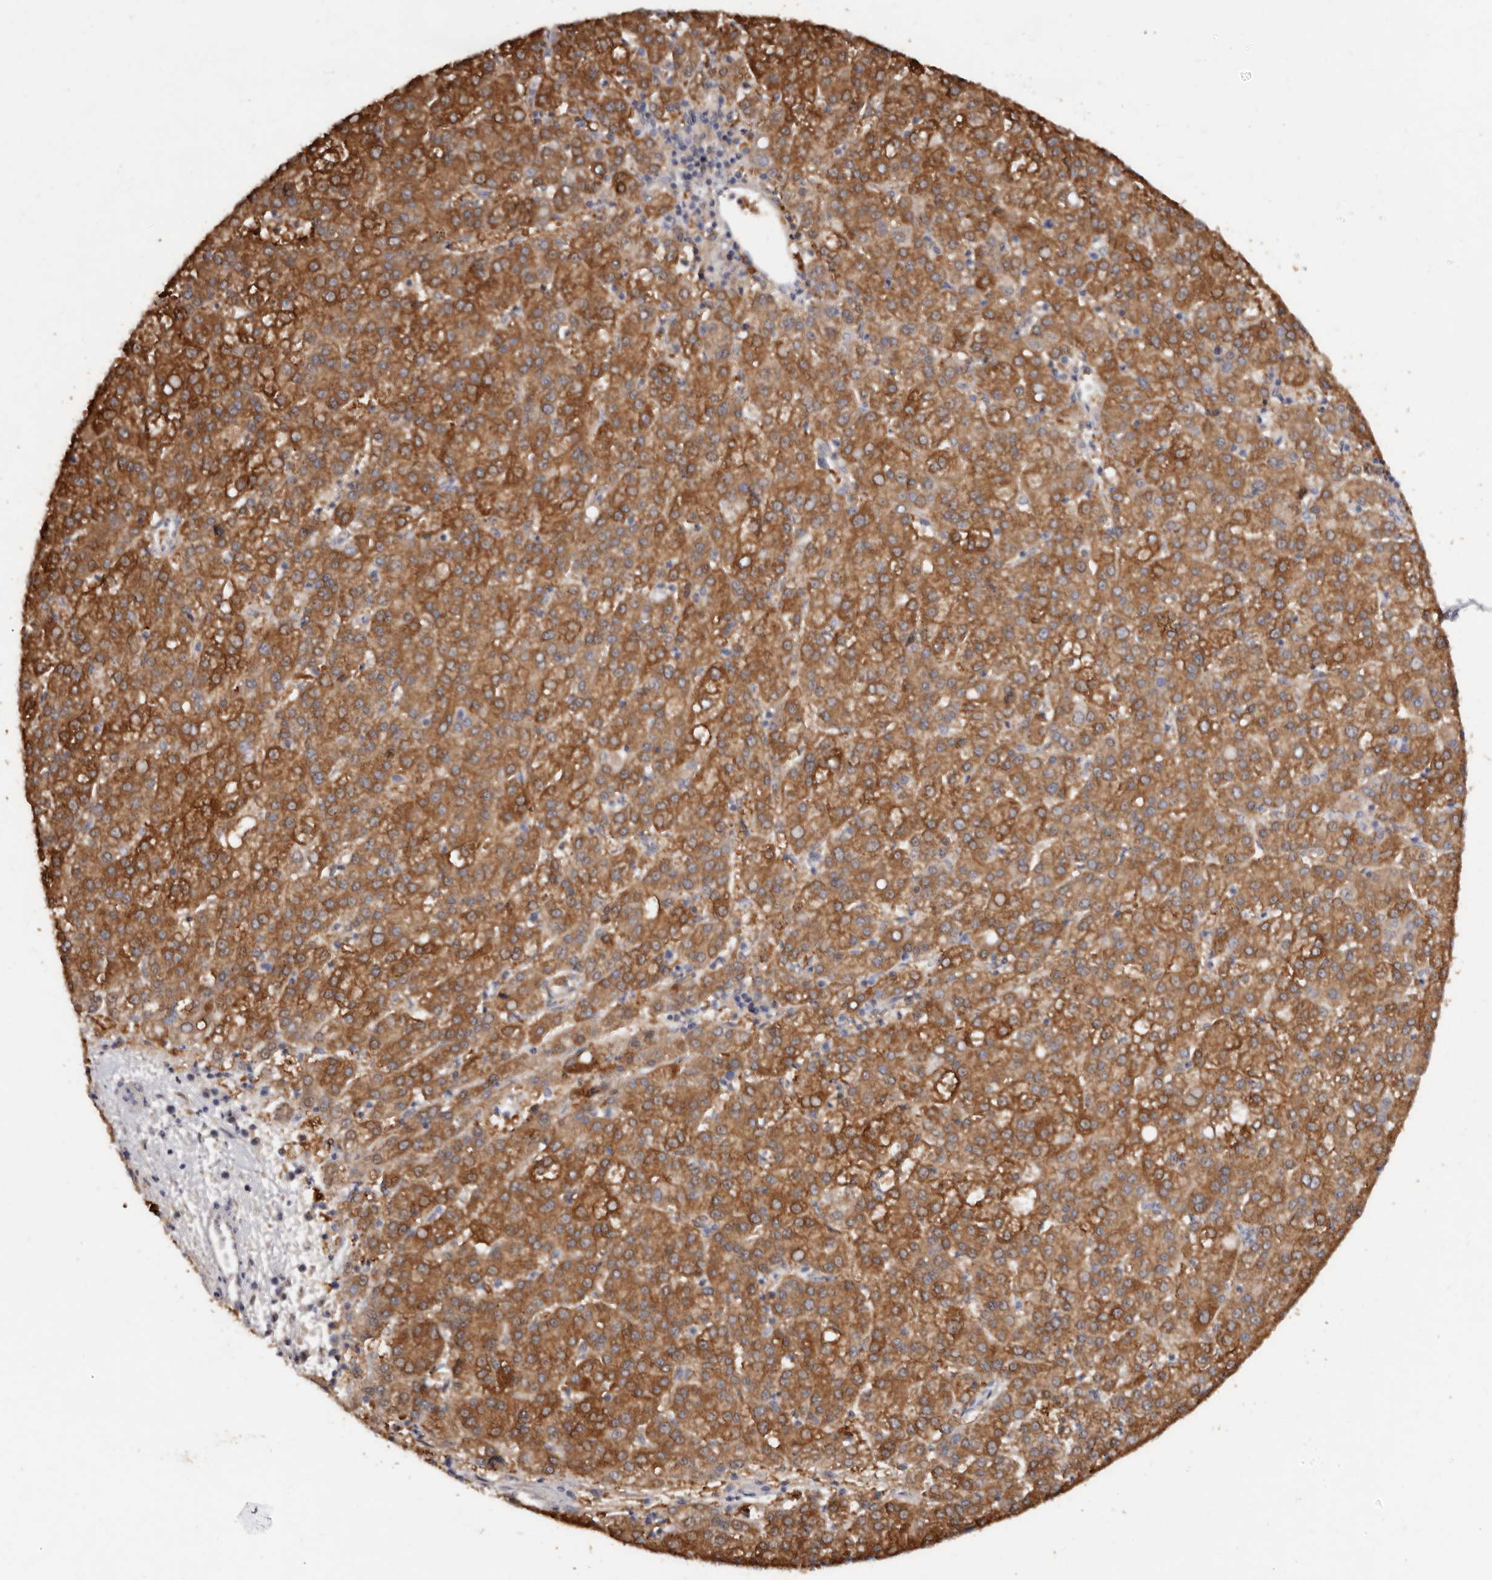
{"staining": {"intensity": "moderate", "quantity": ">75%", "location": "cytoplasmic/membranous"}, "tissue": "liver cancer", "cell_type": "Tumor cells", "image_type": "cancer", "snomed": [{"axis": "morphology", "description": "Carcinoma, Hepatocellular, NOS"}, {"axis": "topography", "description": "Liver"}], "caption": "Protein expression analysis of human hepatocellular carcinoma (liver) reveals moderate cytoplasmic/membranous staining in about >75% of tumor cells. (brown staining indicates protein expression, while blue staining denotes nuclei).", "gene": "EDEM1", "patient": {"sex": "female", "age": 58}}